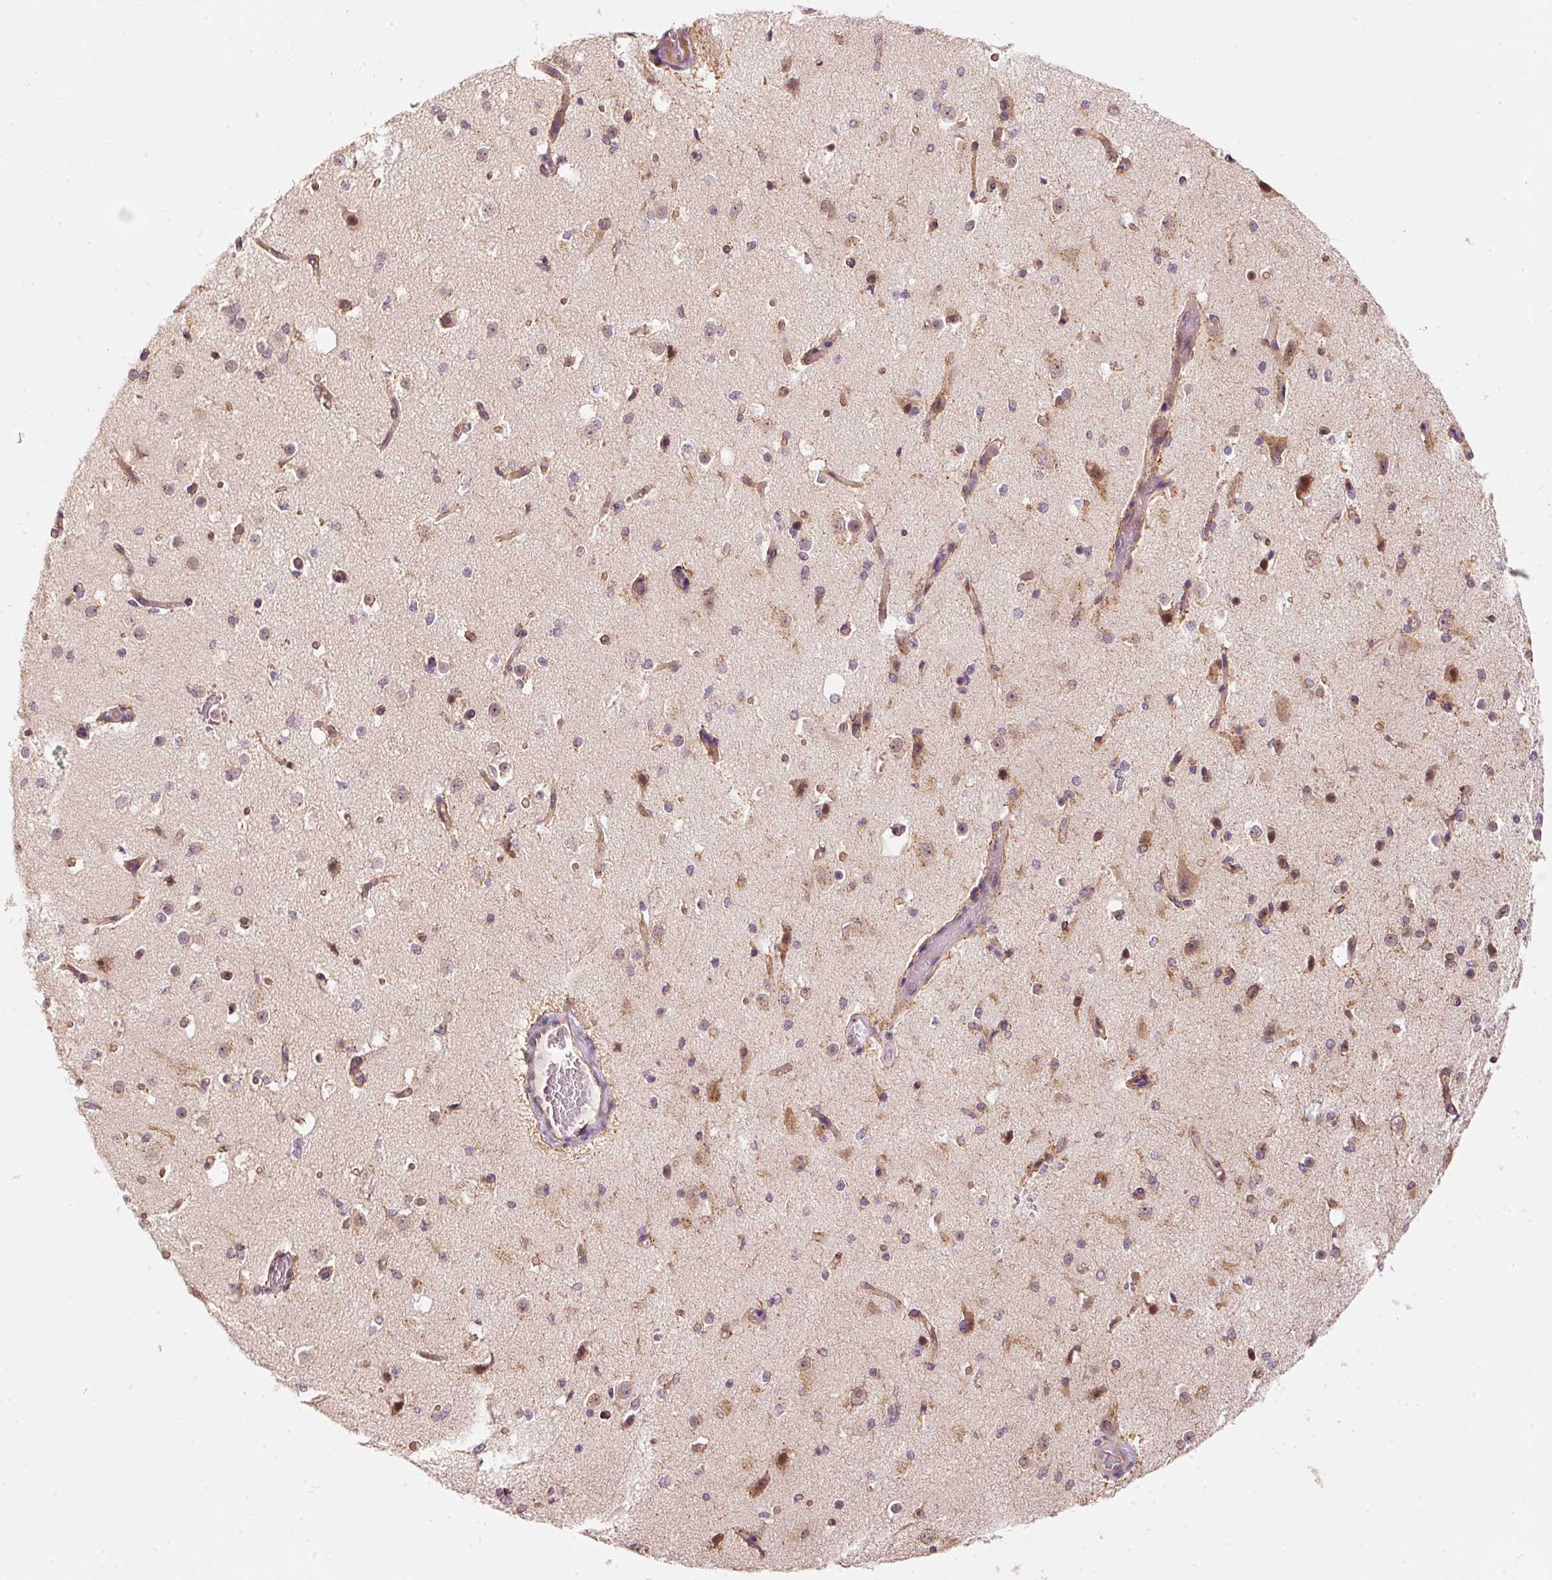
{"staining": {"intensity": "moderate", "quantity": ">75%", "location": "cytoplasmic/membranous"}, "tissue": "cerebral cortex", "cell_type": "Endothelial cells", "image_type": "normal", "snomed": [{"axis": "morphology", "description": "Normal tissue, NOS"}, {"axis": "morphology", "description": "Inflammation, NOS"}, {"axis": "topography", "description": "Cerebral cortex"}], "caption": "An image of human cerebral cortex stained for a protein demonstrates moderate cytoplasmic/membranous brown staining in endothelial cells.", "gene": "ARHGAP22", "patient": {"sex": "male", "age": 6}}